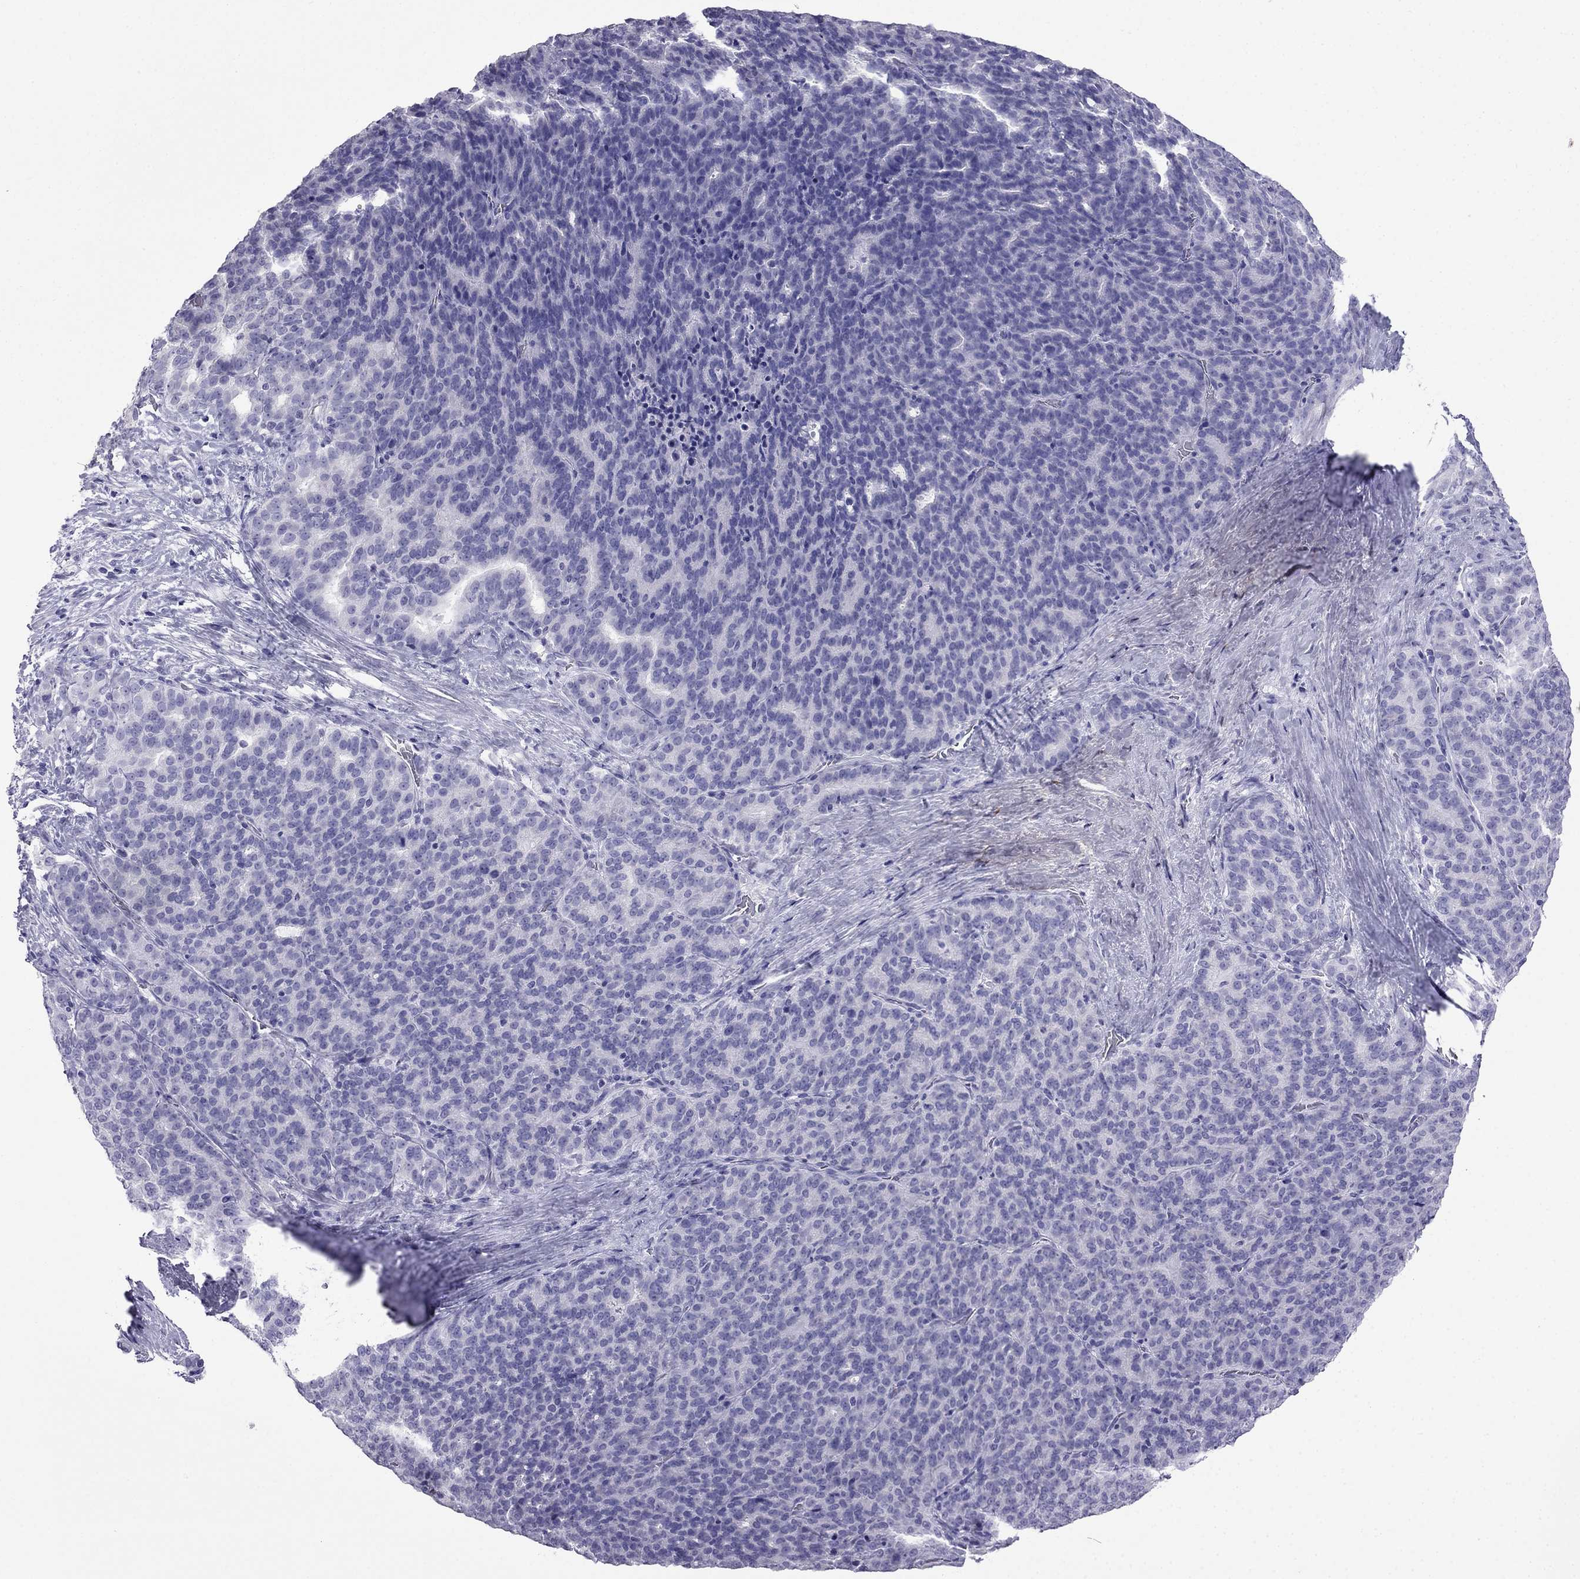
{"staining": {"intensity": "negative", "quantity": "none", "location": "none"}, "tissue": "liver cancer", "cell_type": "Tumor cells", "image_type": "cancer", "snomed": [{"axis": "morphology", "description": "Cholangiocarcinoma"}, {"axis": "topography", "description": "Liver"}], "caption": "Human liver cancer (cholangiocarcinoma) stained for a protein using immunohistochemistry (IHC) demonstrates no positivity in tumor cells.", "gene": "CDHR4", "patient": {"sex": "female", "age": 47}}